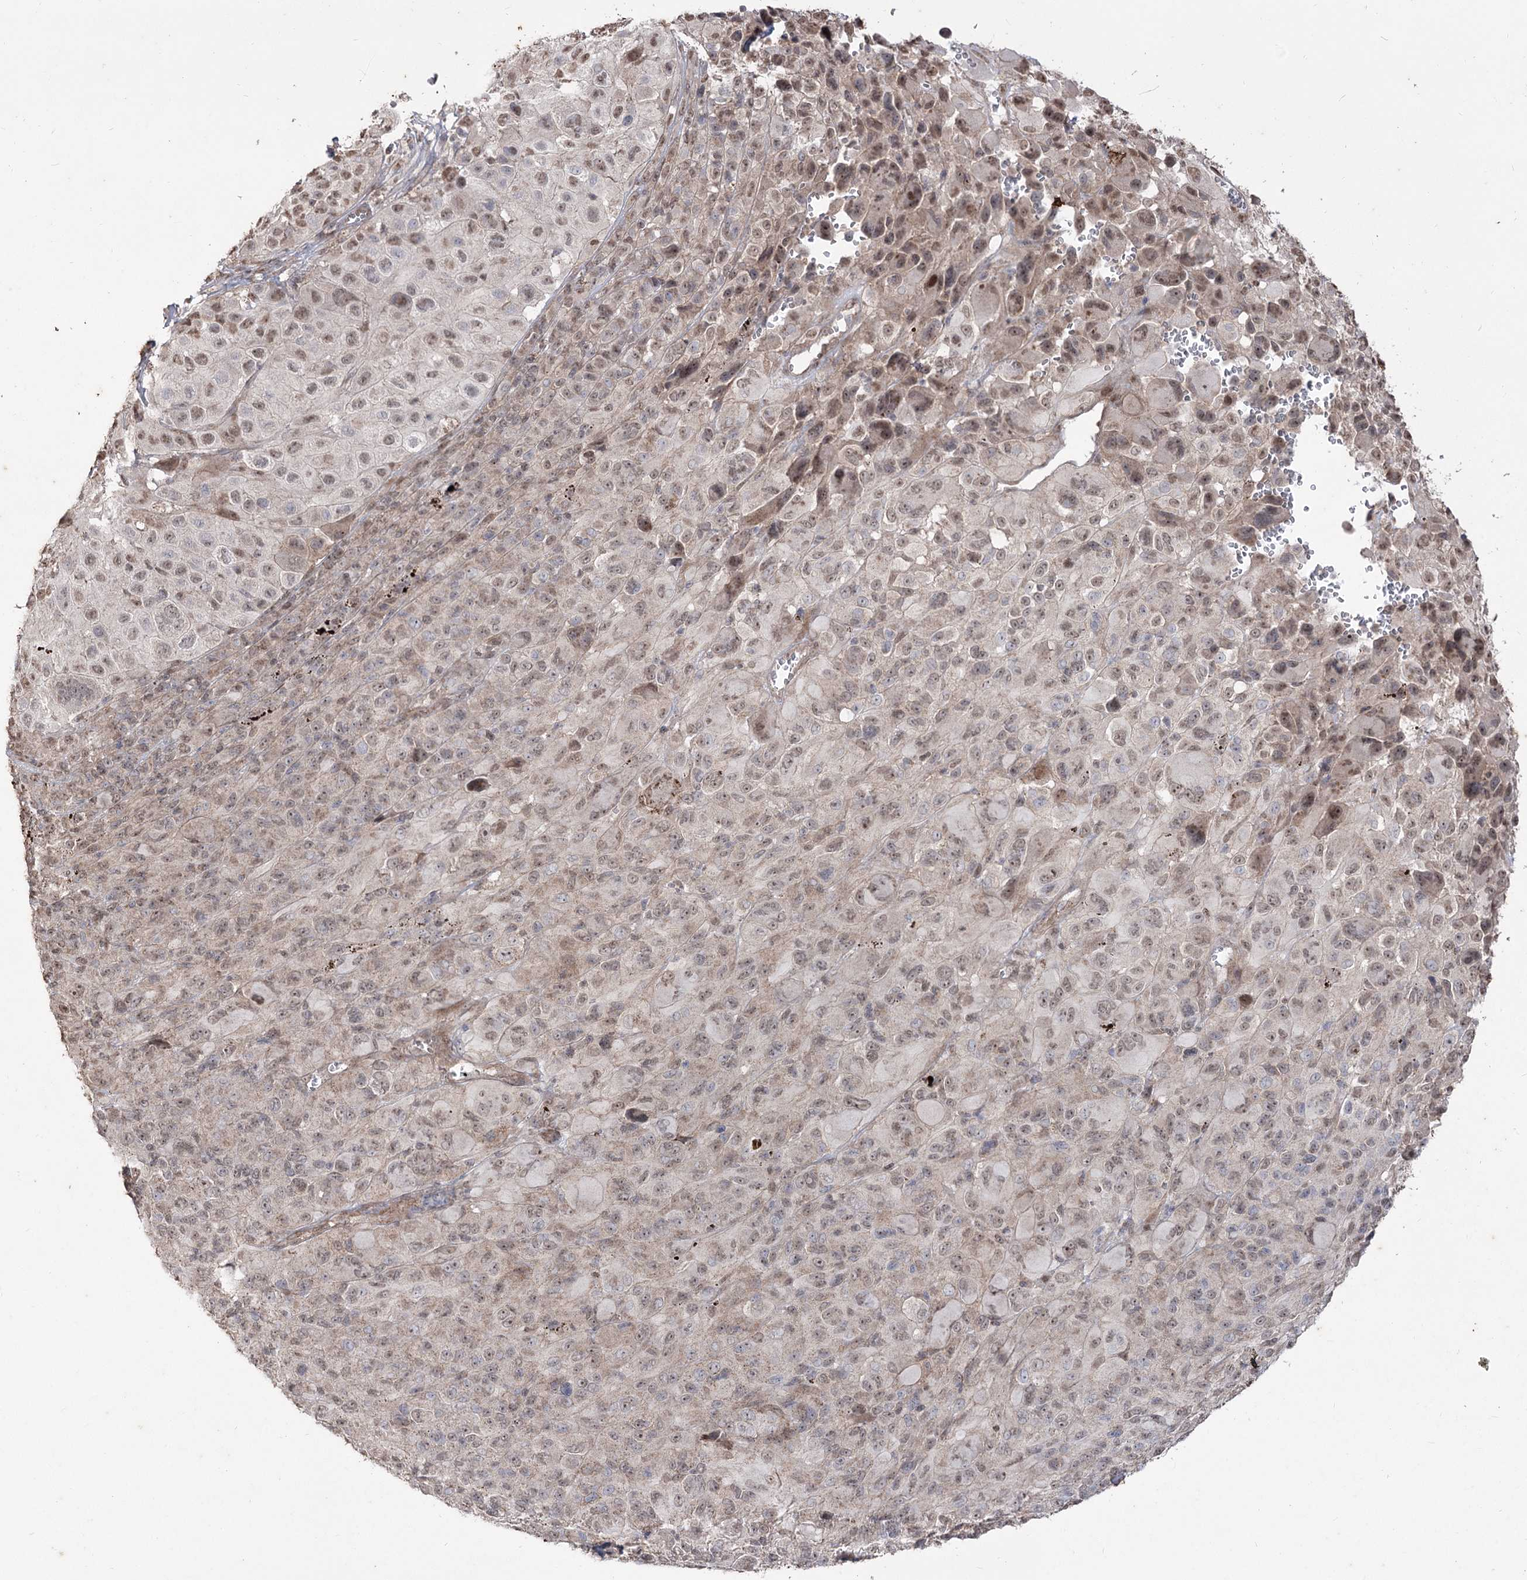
{"staining": {"intensity": "moderate", "quantity": "<25%", "location": "nuclear"}, "tissue": "melanoma", "cell_type": "Tumor cells", "image_type": "cancer", "snomed": [{"axis": "morphology", "description": "Malignant melanoma, NOS"}, {"axis": "topography", "description": "Skin of trunk"}], "caption": "Protein positivity by IHC displays moderate nuclear staining in about <25% of tumor cells in melanoma.", "gene": "ZSCAN23", "patient": {"sex": "male", "age": 71}}